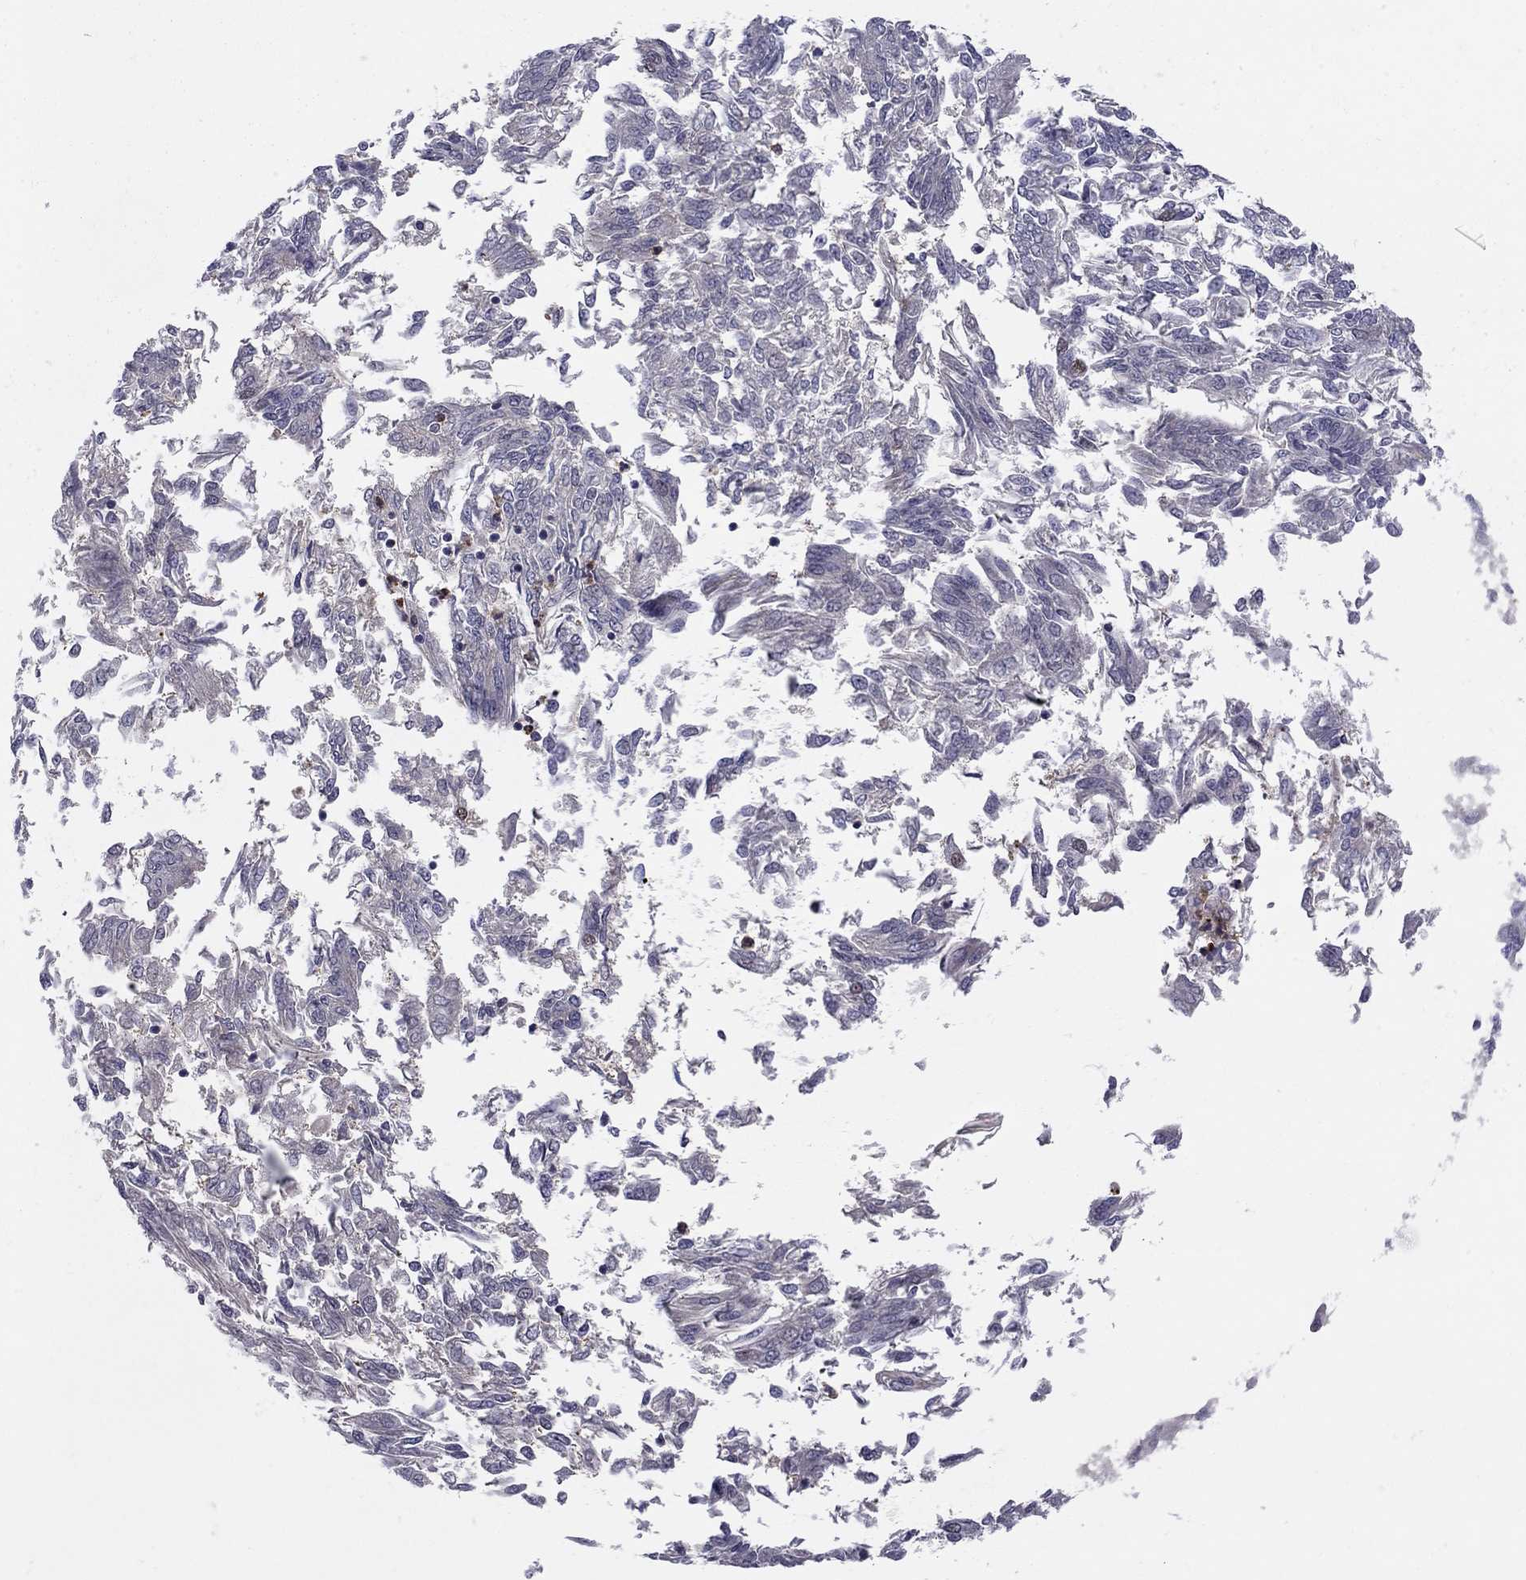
{"staining": {"intensity": "negative", "quantity": "none", "location": "none"}, "tissue": "endometrial cancer", "cell_type": "Tumor cells", "image_type": "cancer", "snomed": [{"axis": "morphology", "description": "Adenocarcinoma, NOS"}, {"axis": "topography", "description": "Endometrium"}], "caption": "High magnification brightfield microscopy of endometrial cancer stained with DAB (brown) and counterstained with hematoxylin (blue): tumor cells show no significant staining.", "gene": "PCGF3", "patient": {"sex": "female", "age": 58}}